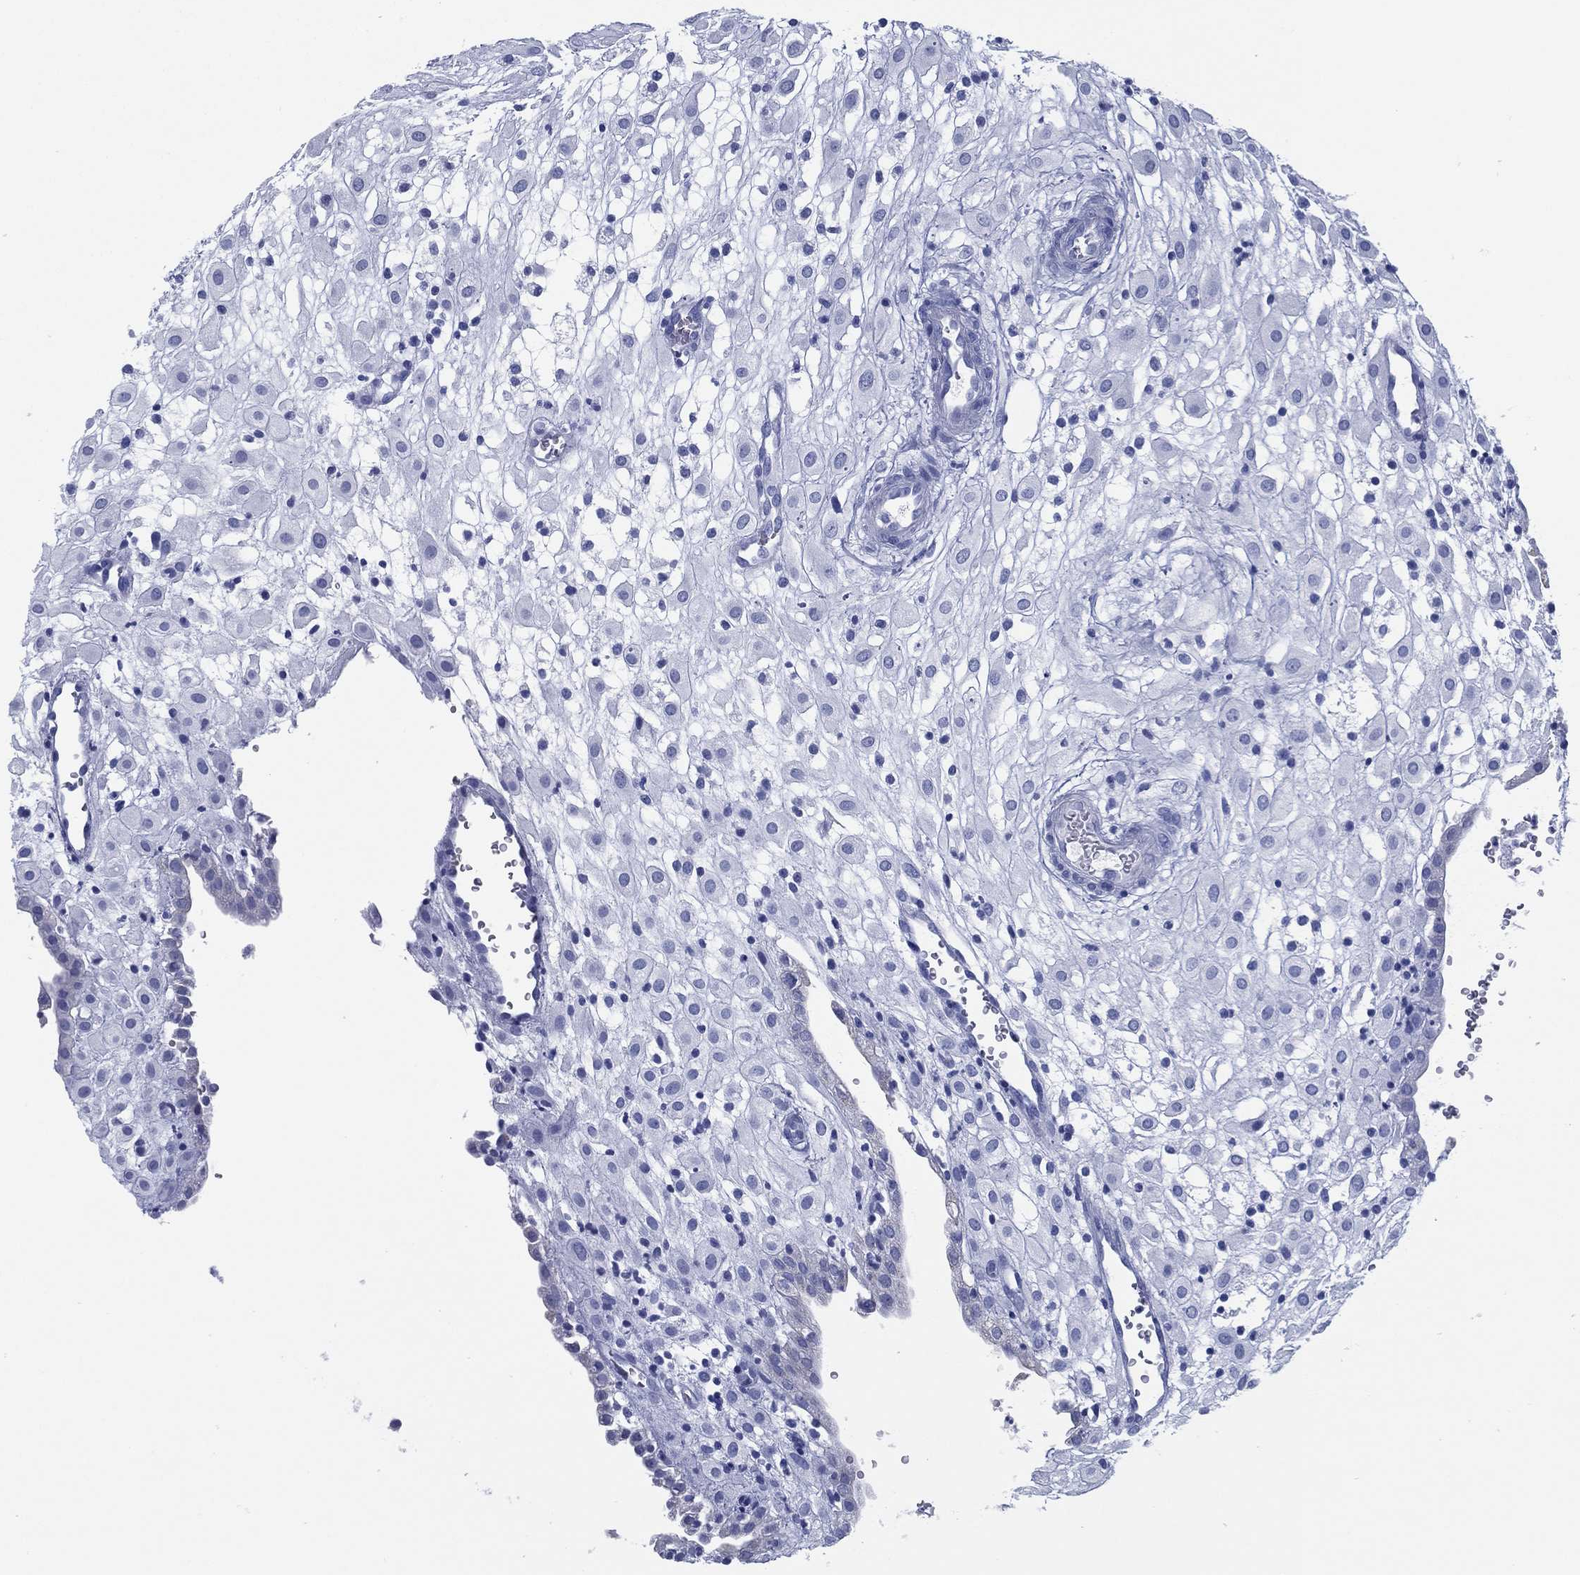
{"staining": {"intensity": "negative", "quantity": "none", "location": "none"}, "tissue": "placenta", "cell_type": "Decidual cells", "image_type": "normal", "snomed": [{"axis": "morphology", "description": "Normal tissue, NOS"}, {"axis": "topography", "description": "Placenta"}], "caption": "Immunohistochemistry (IHC) histopathology image of normal placenta: human placenta stained with DAB (3,3'-diaminobenzidine) shows no significant protein staining in decidual cells.", "gene": "TMEM252", "patient": {"sex": "female", "age": 24}}